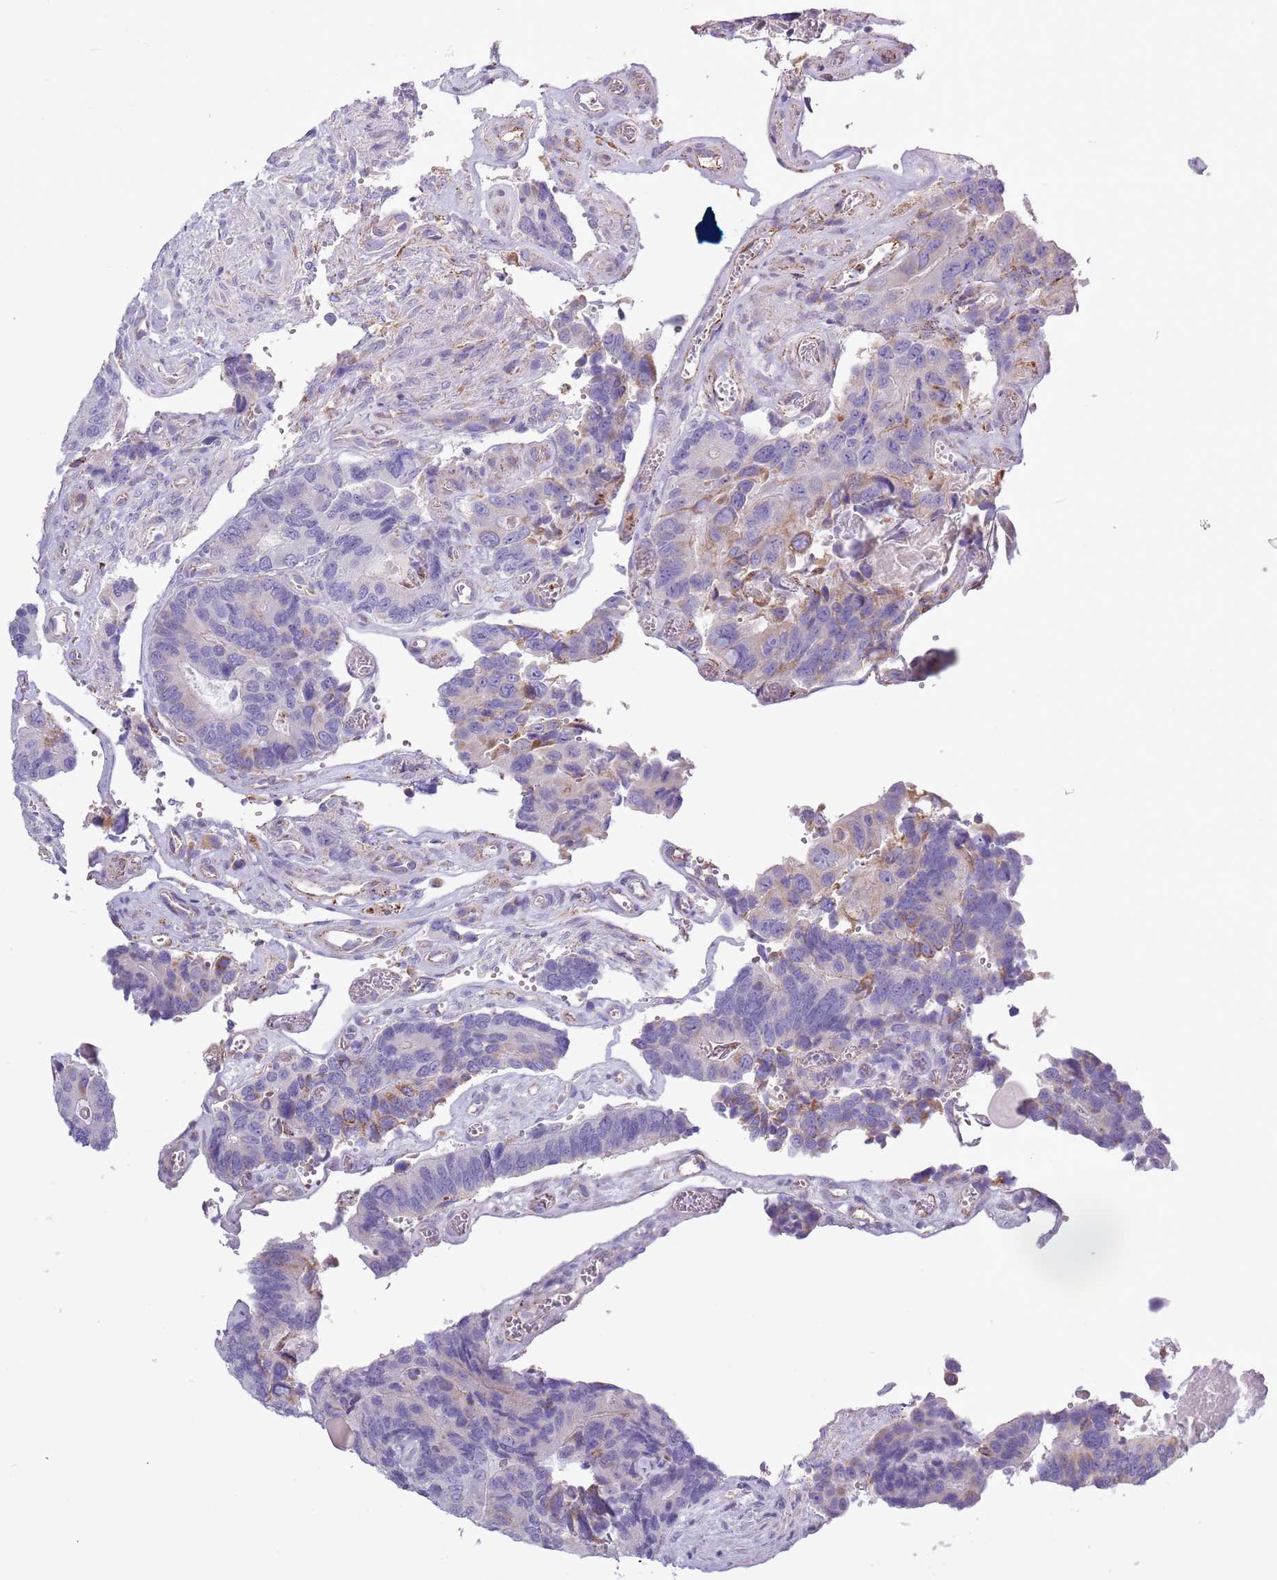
{"staining": {"intensity": "negative", "quantity": "none", "location": "none"}, "tissue": "colorectal cancer", "cell_type": "Tumor cells", "image_type": "cancer", "snomed": [{"axis": "morphology", "description": "Adenocarcinoma, NOS"}, {"axis": "topography", "description": "Colon"}], "caption": "Adenocarcinoma (colorectal) stained for a protein using immunohistochemistry reveals no expression tumor cells.", "gene": "SLC23A1", "patient": {"sex": "male", "age": 84}}